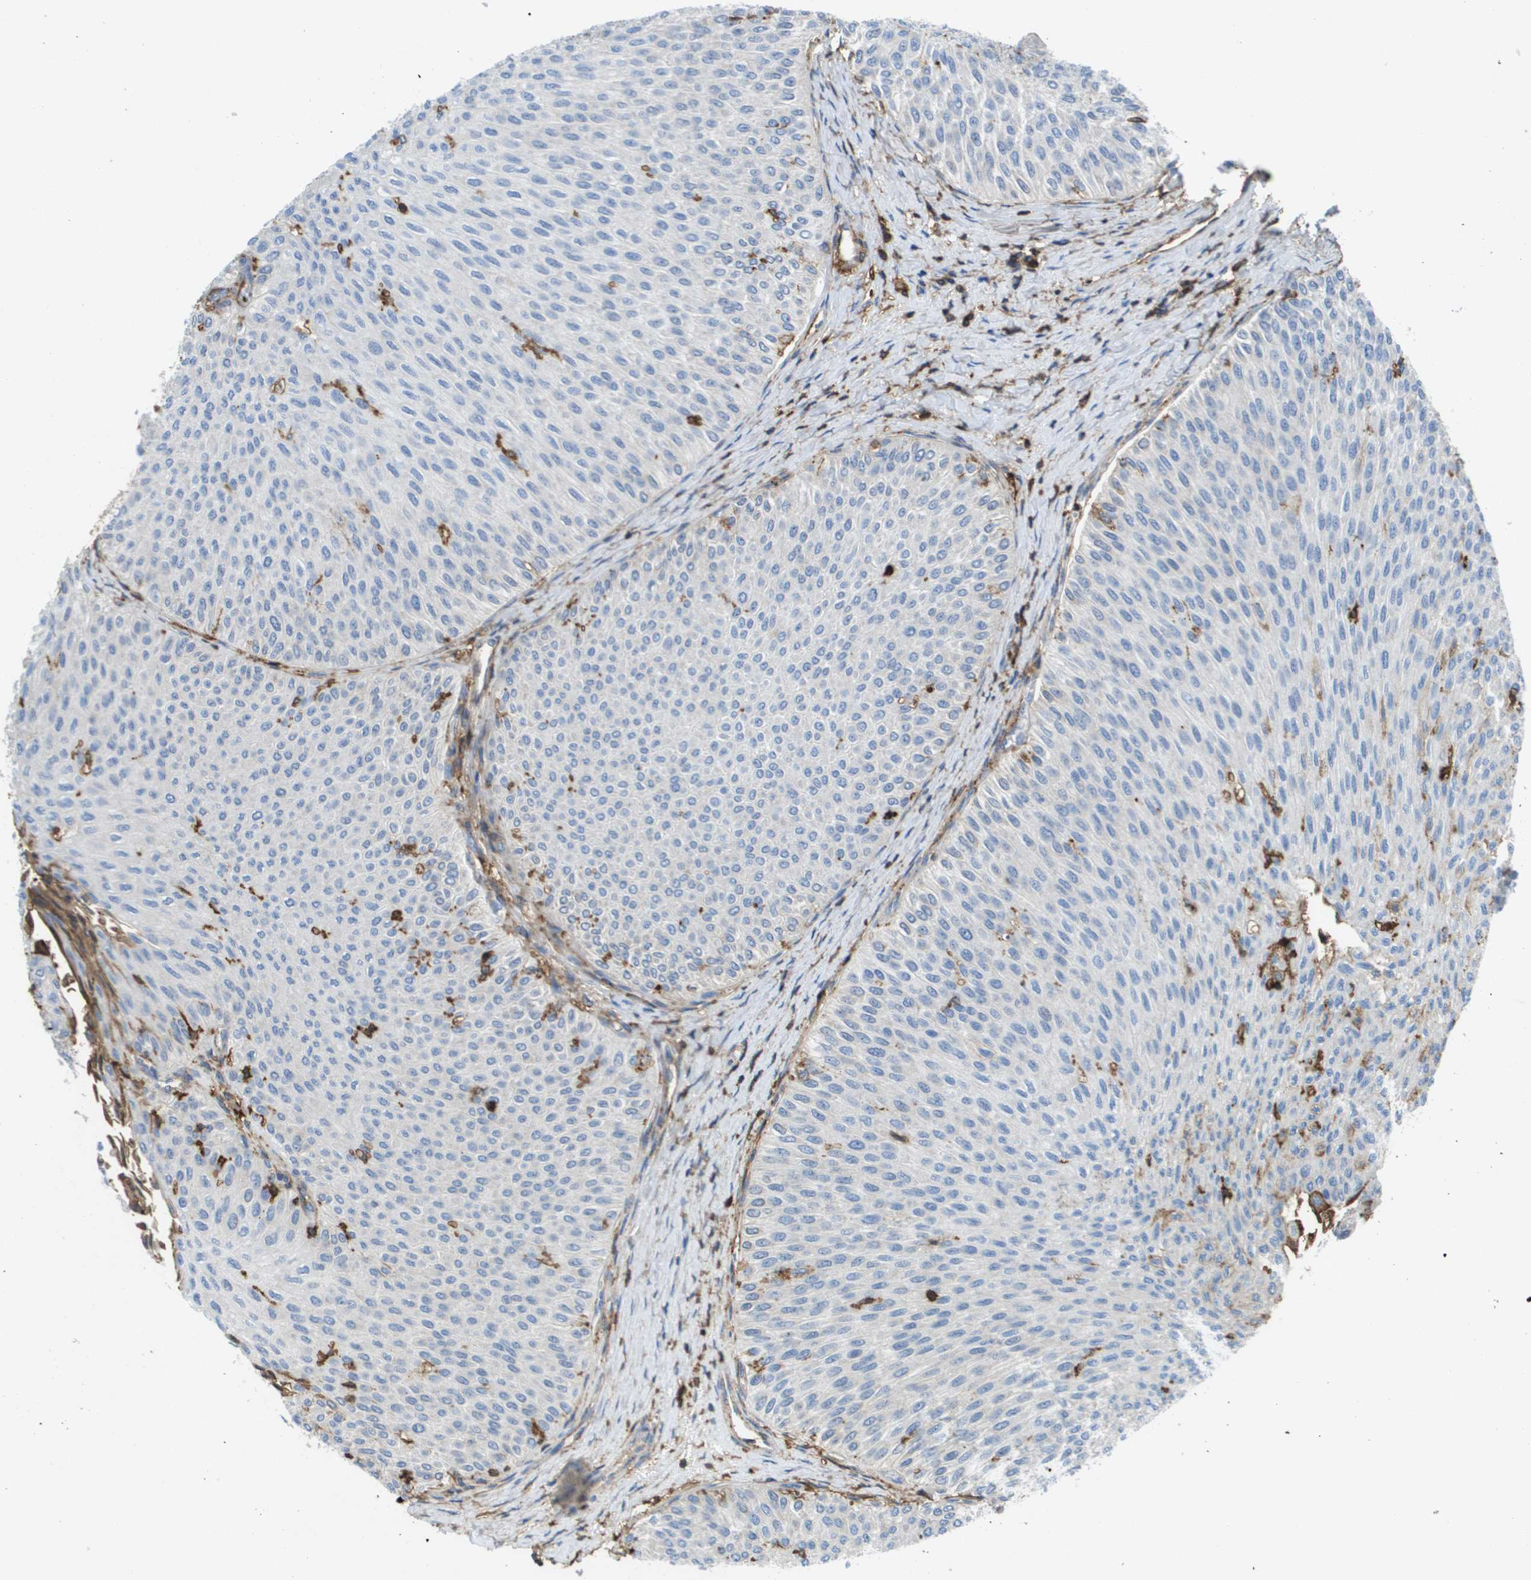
{"staining": {"intensity": "negative", "quantity": "none", "location": "none"}, "tissue": "urothelial cancer", "cell_type": "Tumor cells", "image_type": "cancer", "snomed": [{"axis": "morphology", "description": "Urothelial carcinoma, Low grade"}, {"axis": "topography", "description": "Urinary bladder"}], "caption": "Tumor cells show no significant protein staining in urothelial cancer.", "gene": "PASK", "patient": {"sex": "male", "age": 78}}